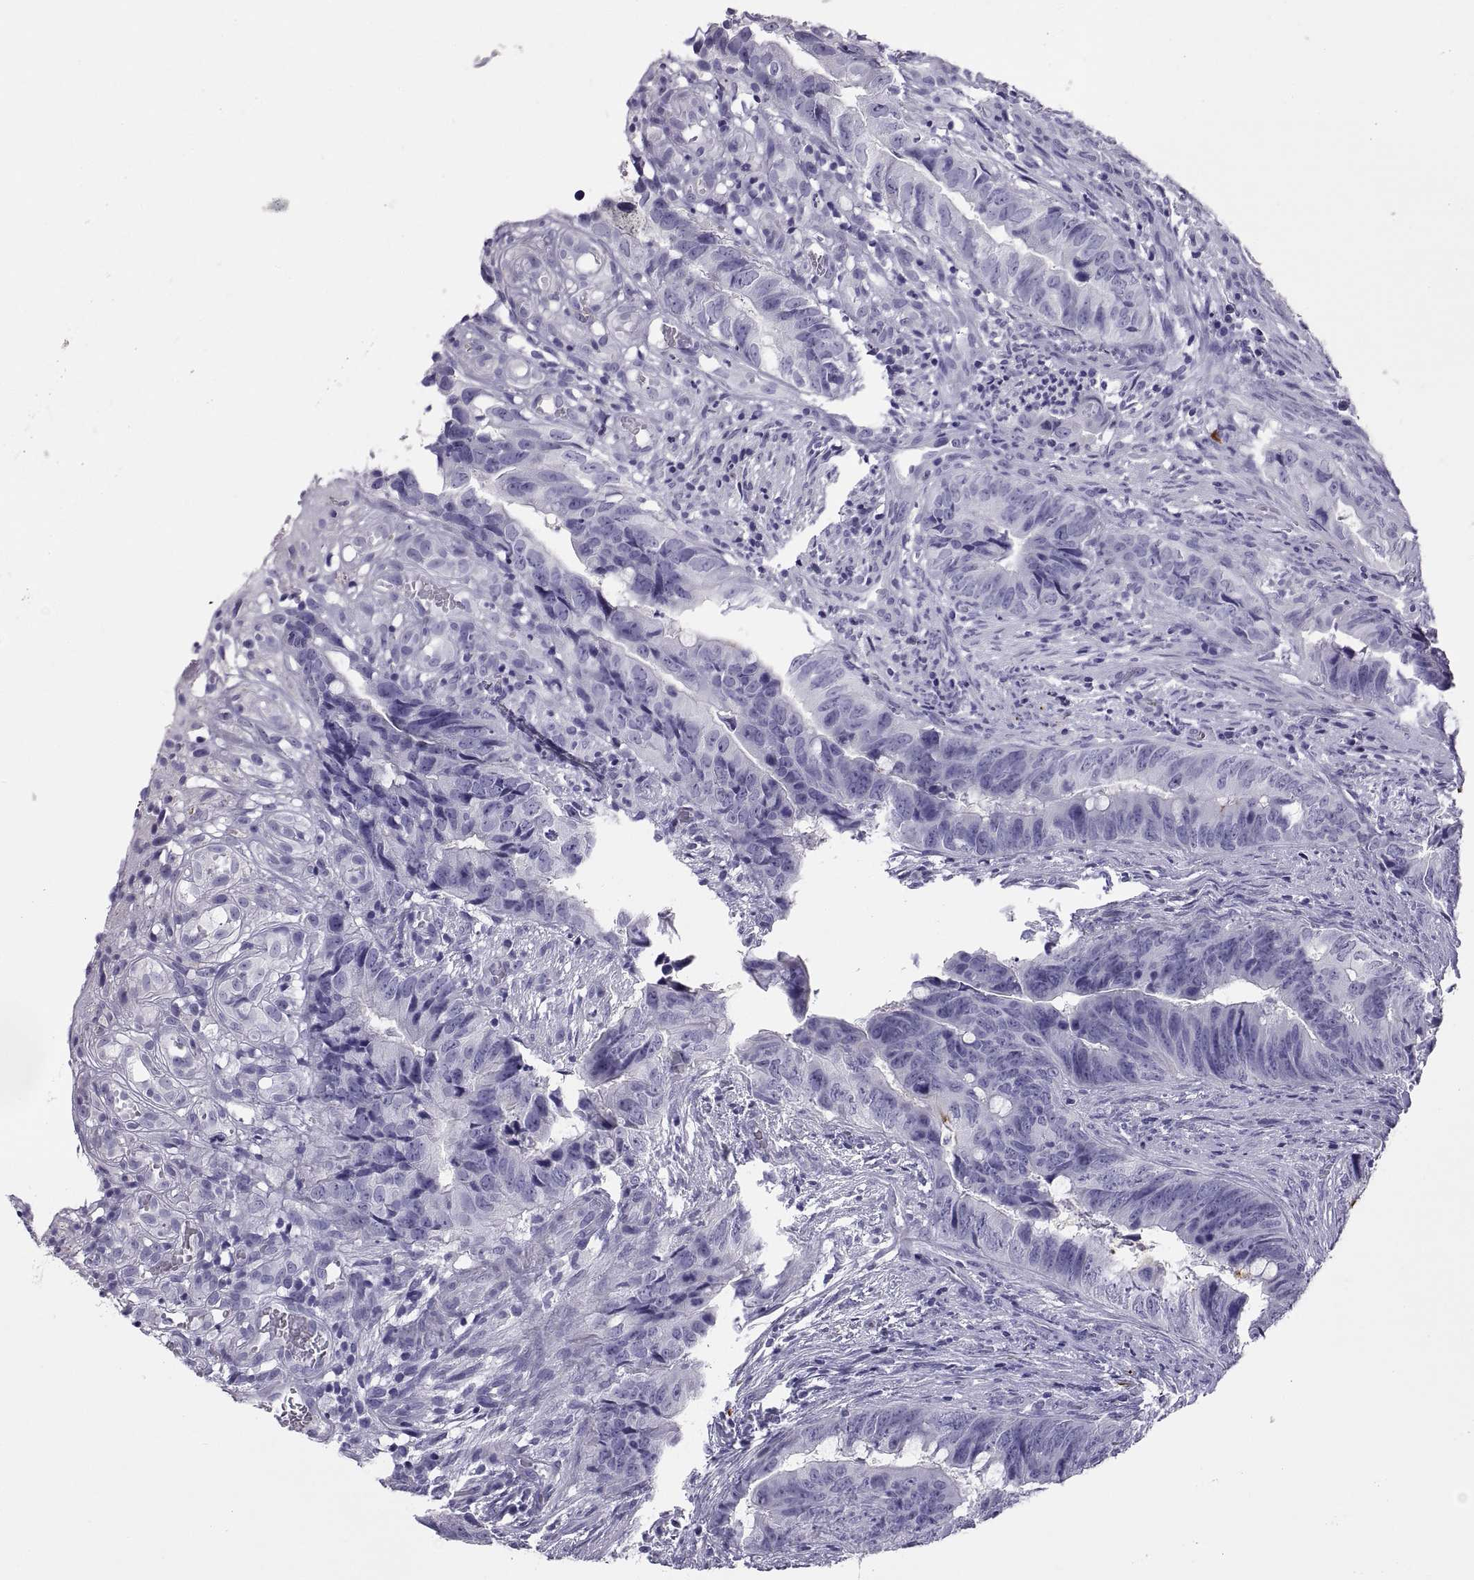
{"staining": {"intensity": "negative", "quantity": "none", "location": "none"}, "tissue": "colorectal cancer", "cell_type": "Tumor cells", "image_type": "cancer", "snomed": [{"axis": "morphology", "description": "Adenocarcinoma, NOS"}, {"axis": "topography", "description": "Colon"}], "caption": "Tumor cells show no significant expression in colorectal adenocarcinoma.", "gene": "RGS20", "patient": {"sex": "female", "age": 82}}